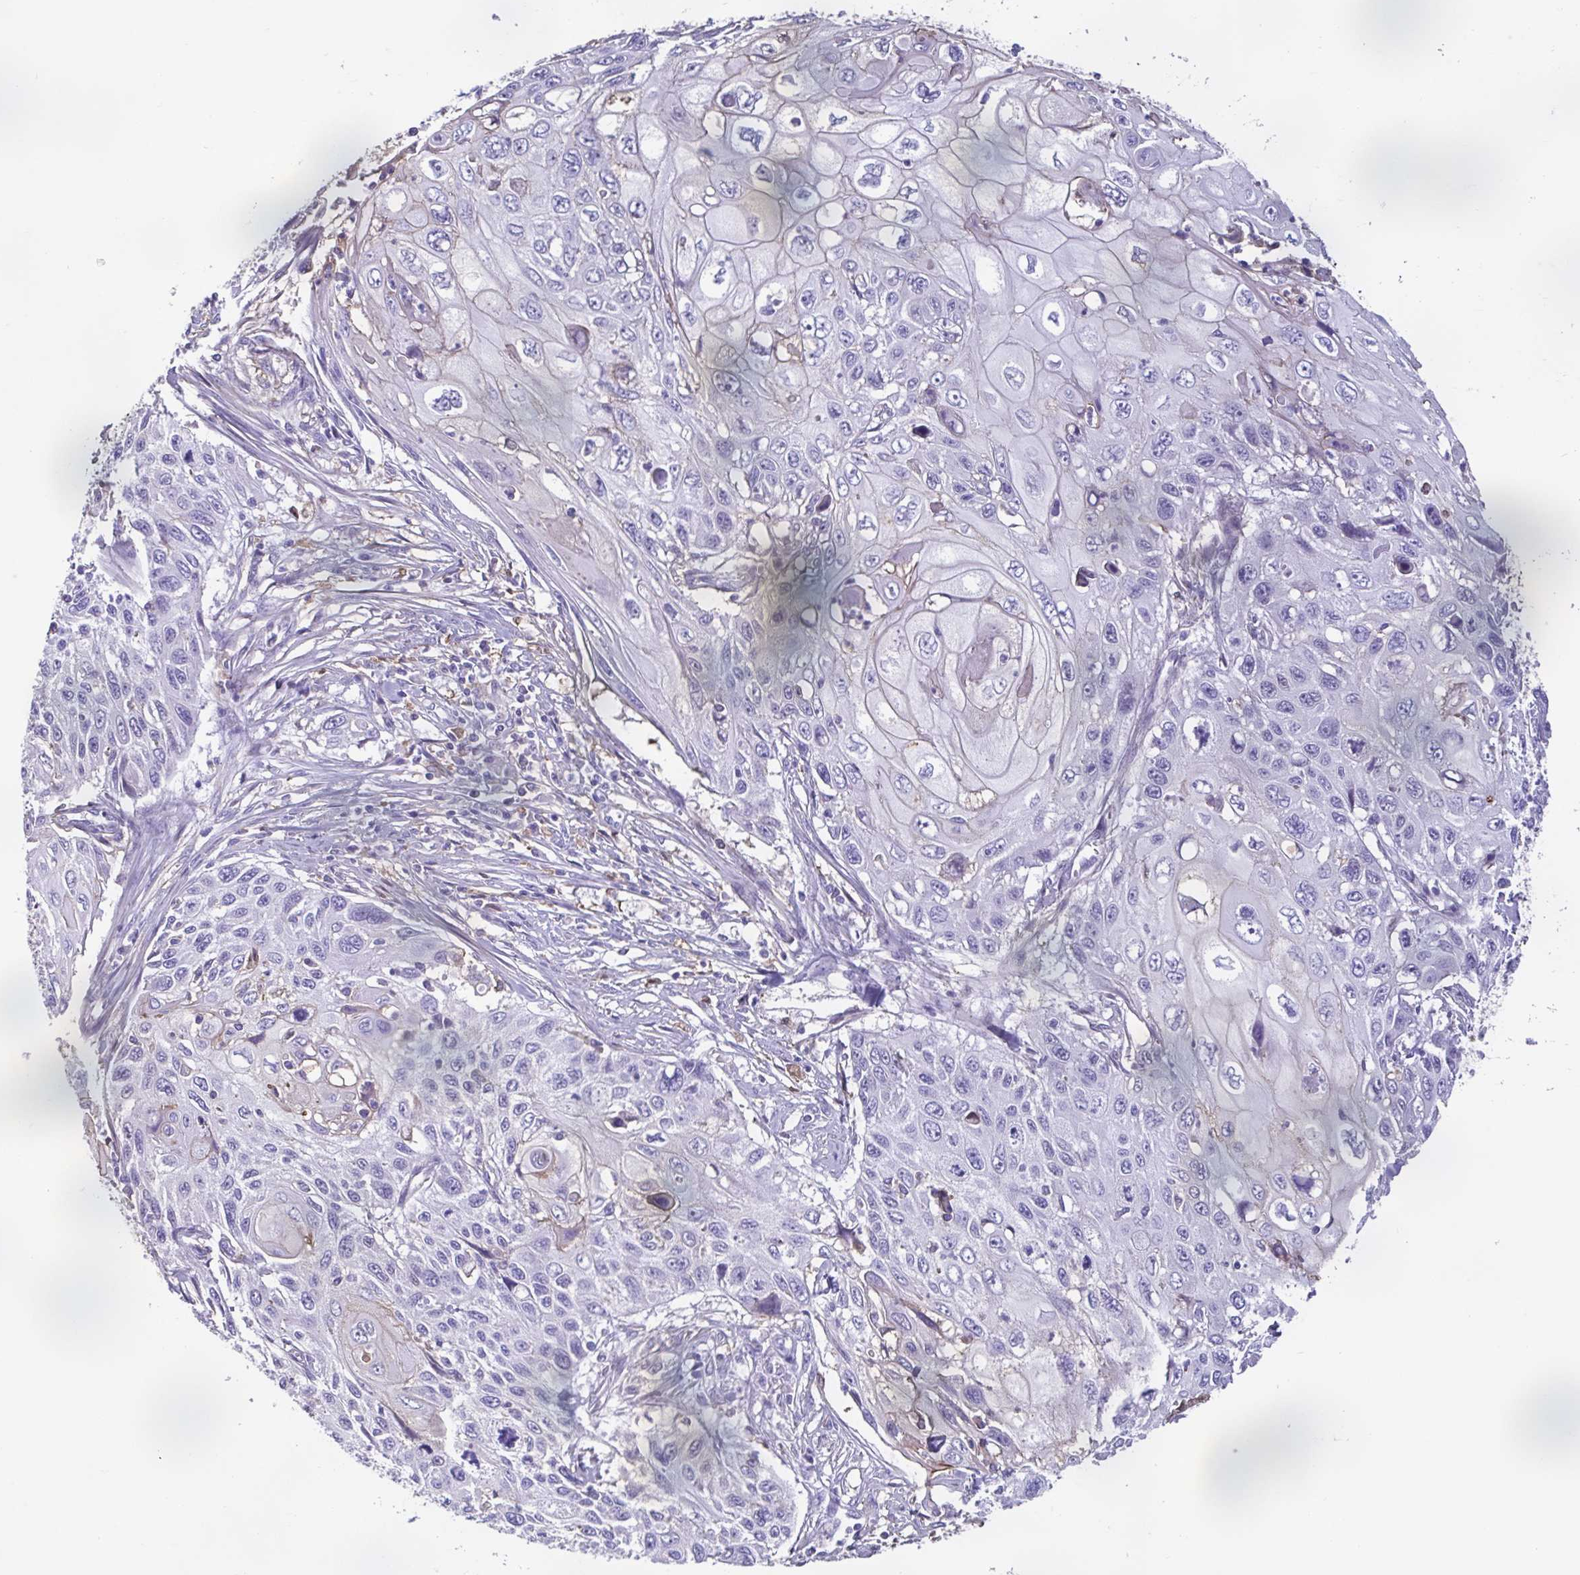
{"staining": {"intensity": "negative", "quantity": "none", "location": "none"}, "tissue": "cervical cancer", "cell_type": "Tumor cells", "image_type": "cancer", "snomed": [{"axis": "morphology", "description": "Squamous cell carcinoma, NOS"}, {"axis": "topography", "description": "Cervix"}], "caption": "High magnification brightfield microscopy of cervical cancer (squamous cell carcinoma) stained with DAB (brown) and counterstained with hematoxylin (blue): tumor cells show no significant positivity. (Immunohistochemistry (ihc), brightfield microscopy, high magnification).", "gene": "ANXA10", "patient": {"sex": "female", "age": 70}}